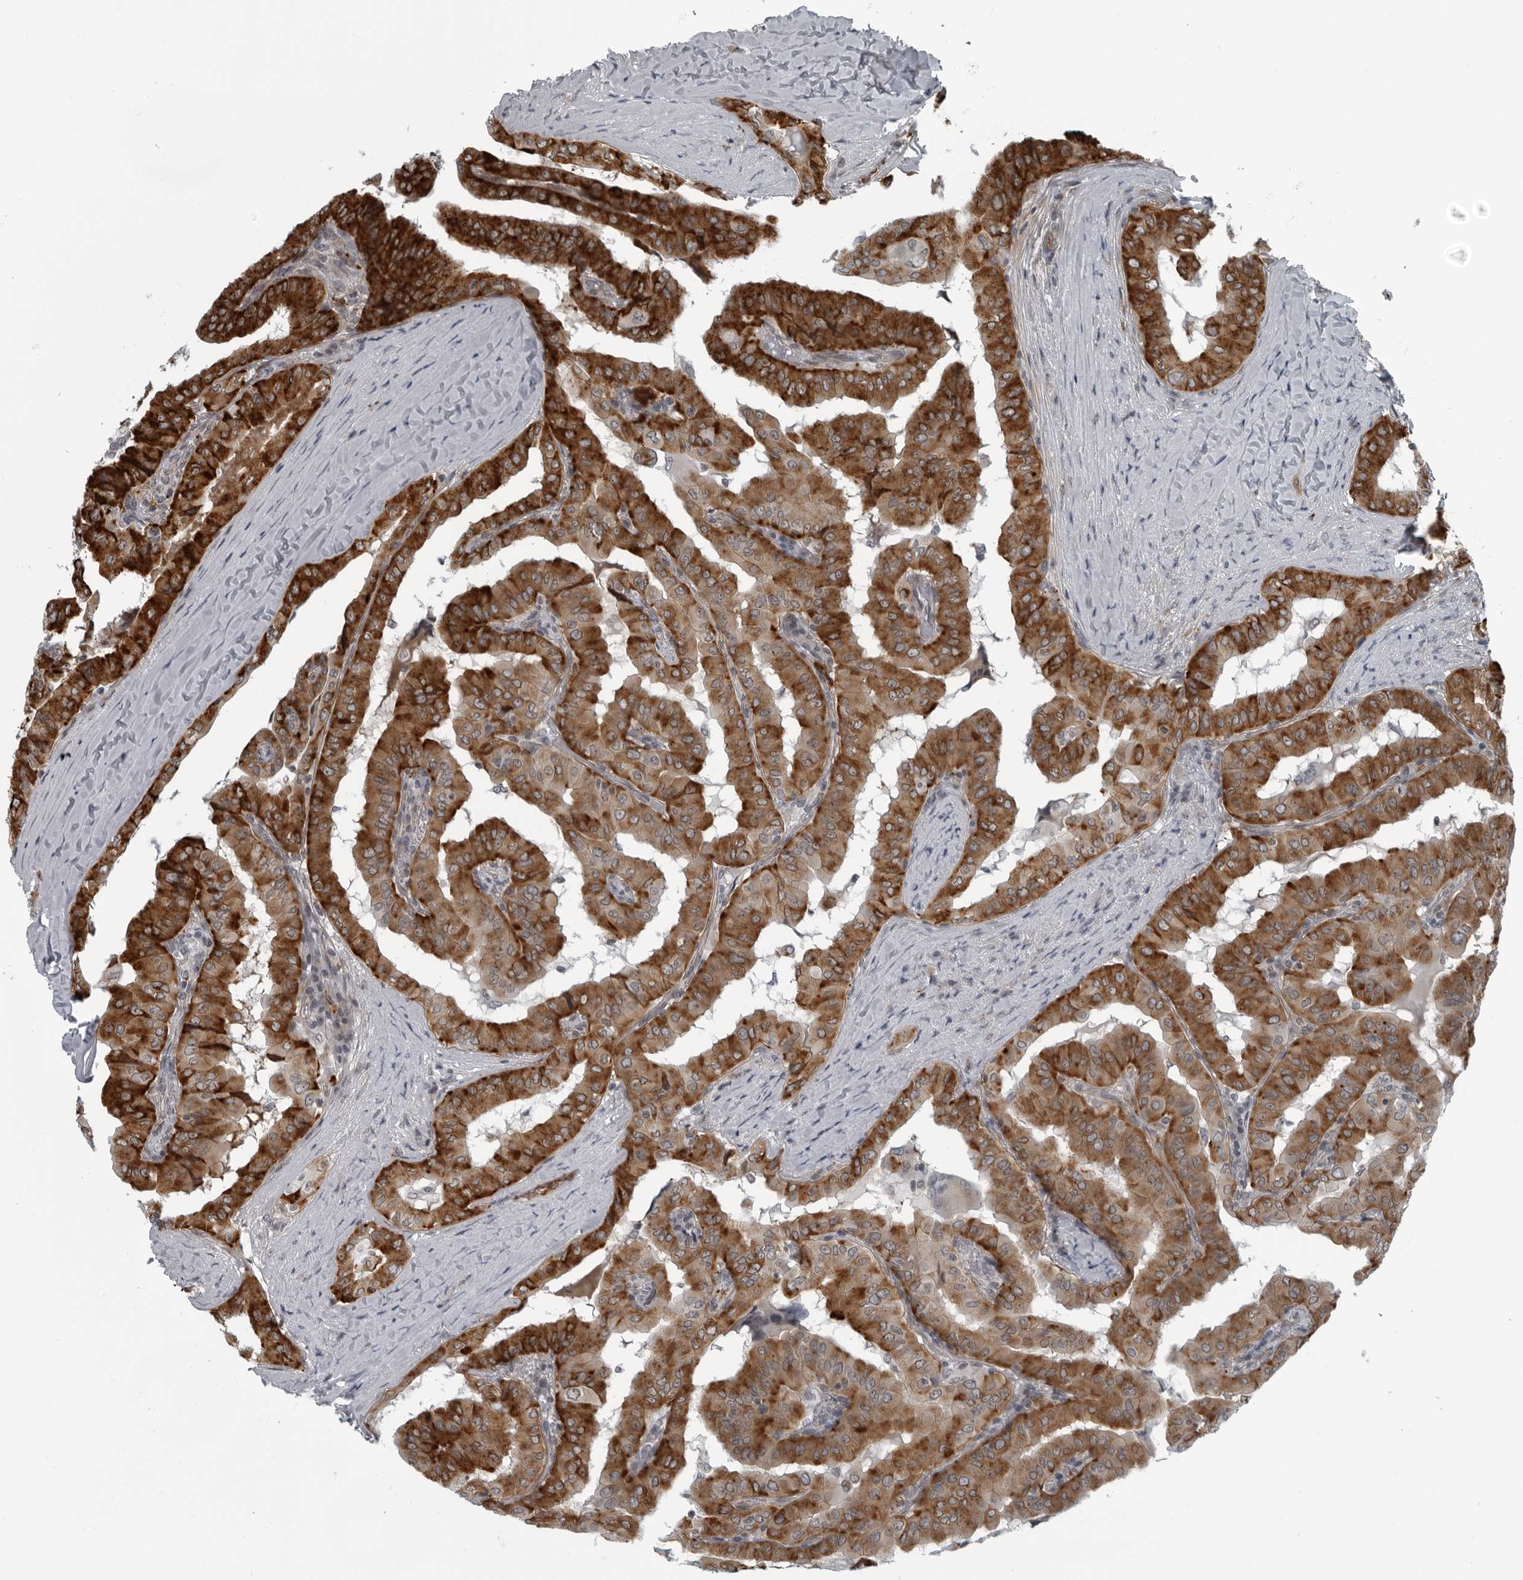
{"staining": {"intensity": "strong", "quantity": ">75%", "location": "cytoplasmic/membranous"}, "tissue": "thyroid cancer", "cell_type": "Tumor cells", "image_type": "cancer", "snomed": [{"axis": "morphology", "description": "Papillary adenocarcinoma, NOS"}, {"axis": "topography", "description": "Thyroid gland"}], "caption": "This is an image of IHC staining of thyroid papillary adenocarcinoma, which shows strong positivity in the cytoplasmic/membranous of tumor cells.", "gene": "FAM102B", "patient": {"sex": "male", "age": 33}}